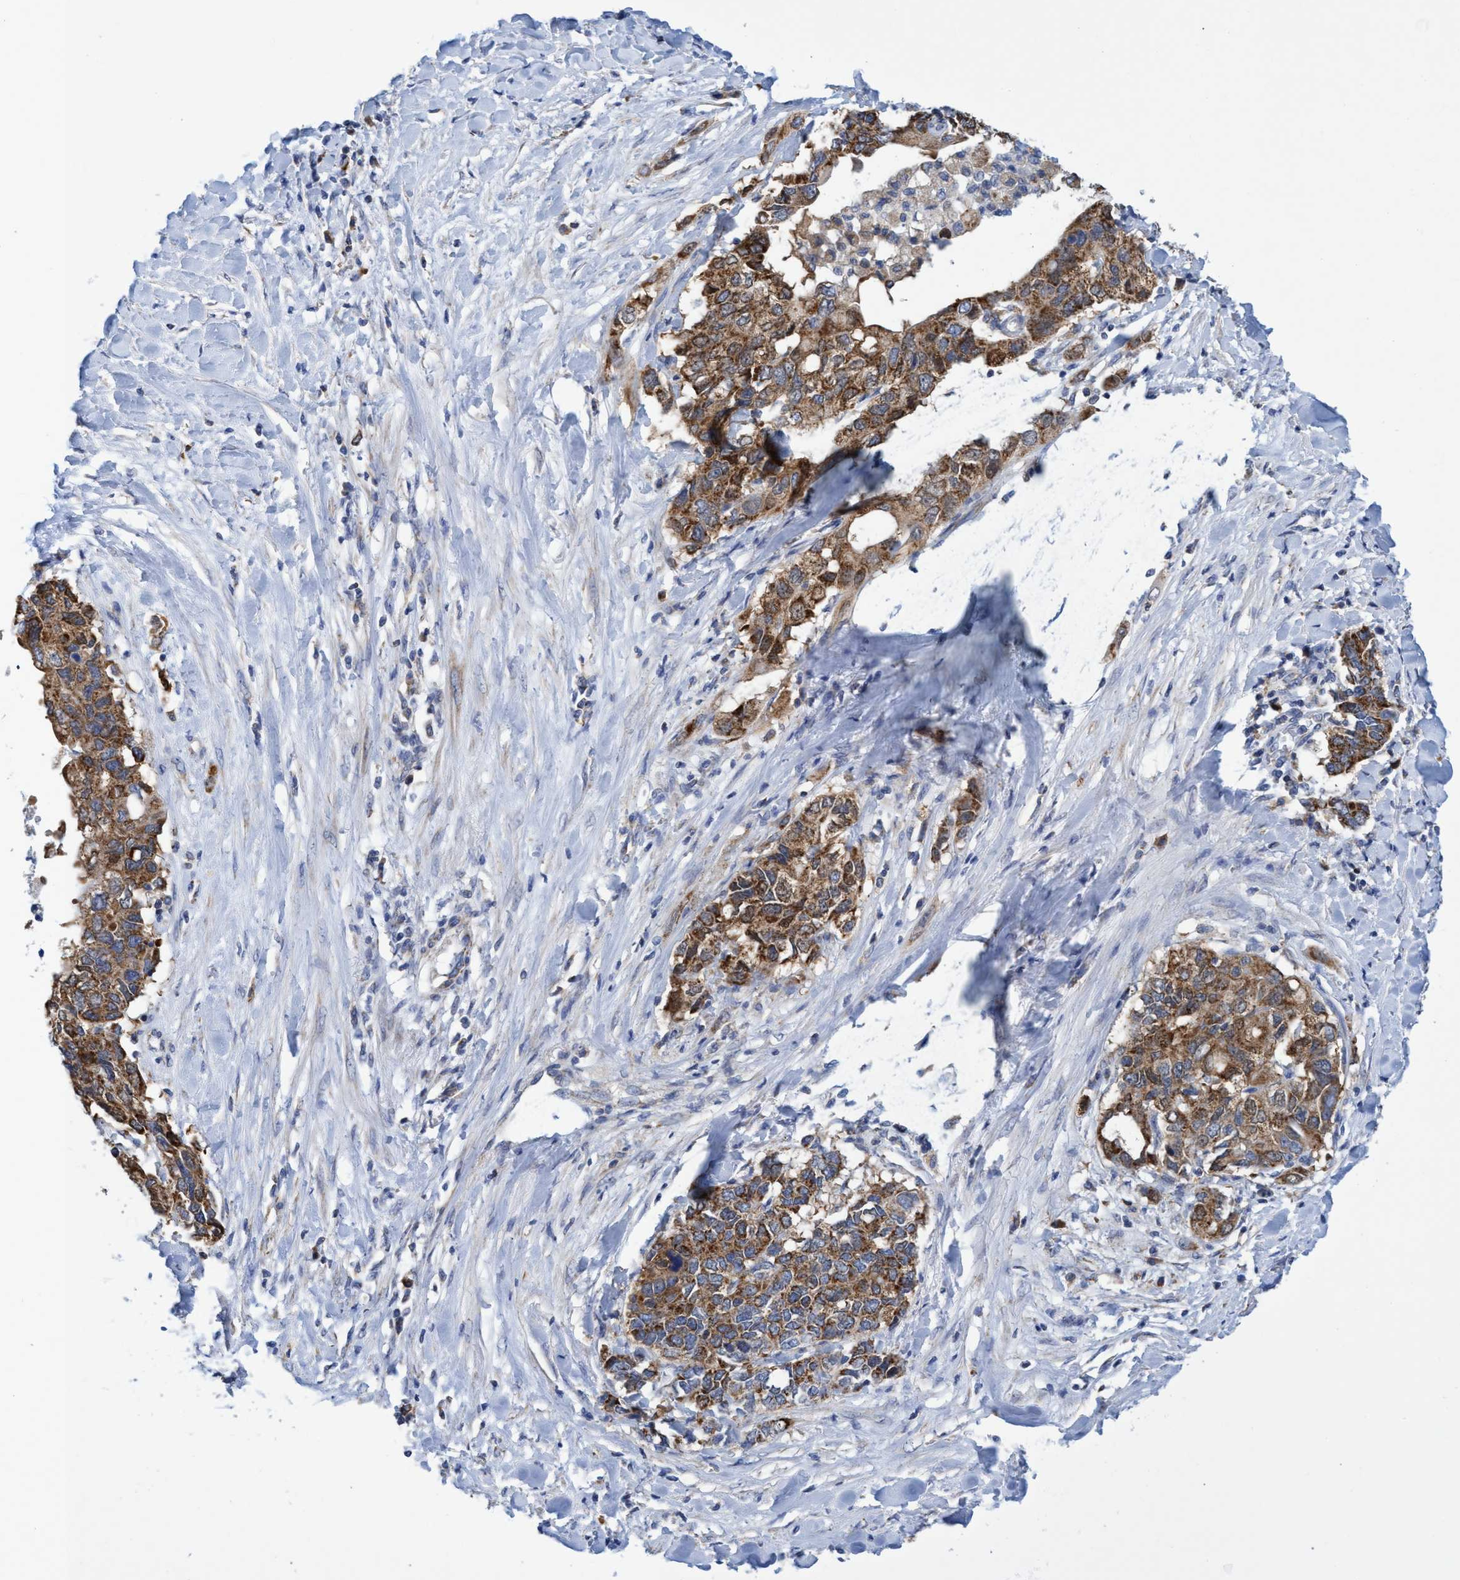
{"staining": {"intensity": "strong", "quantity": ">75%", "location": "cytoplasmic/membranous"}, "tissue": "pancreatic cancer", "cell_type": "Tumor cells", "image_type": "cancer", "snomed": [{"axis": "morphology", "description": "Adenocarcinoma, NOS"}, {"axis": "topography", "description": "Pancreas"}], "caption": "DAB (3,3'-diaminobenzidine) immunohistochemical staining of human pancreatic cancer (adenocarcinoma) shows strong cytoplasmic/membranous protein expression in about >75% of tumor cells.", "gene": "CRYZ", "patient": {"sex": "female", "age": 56}}